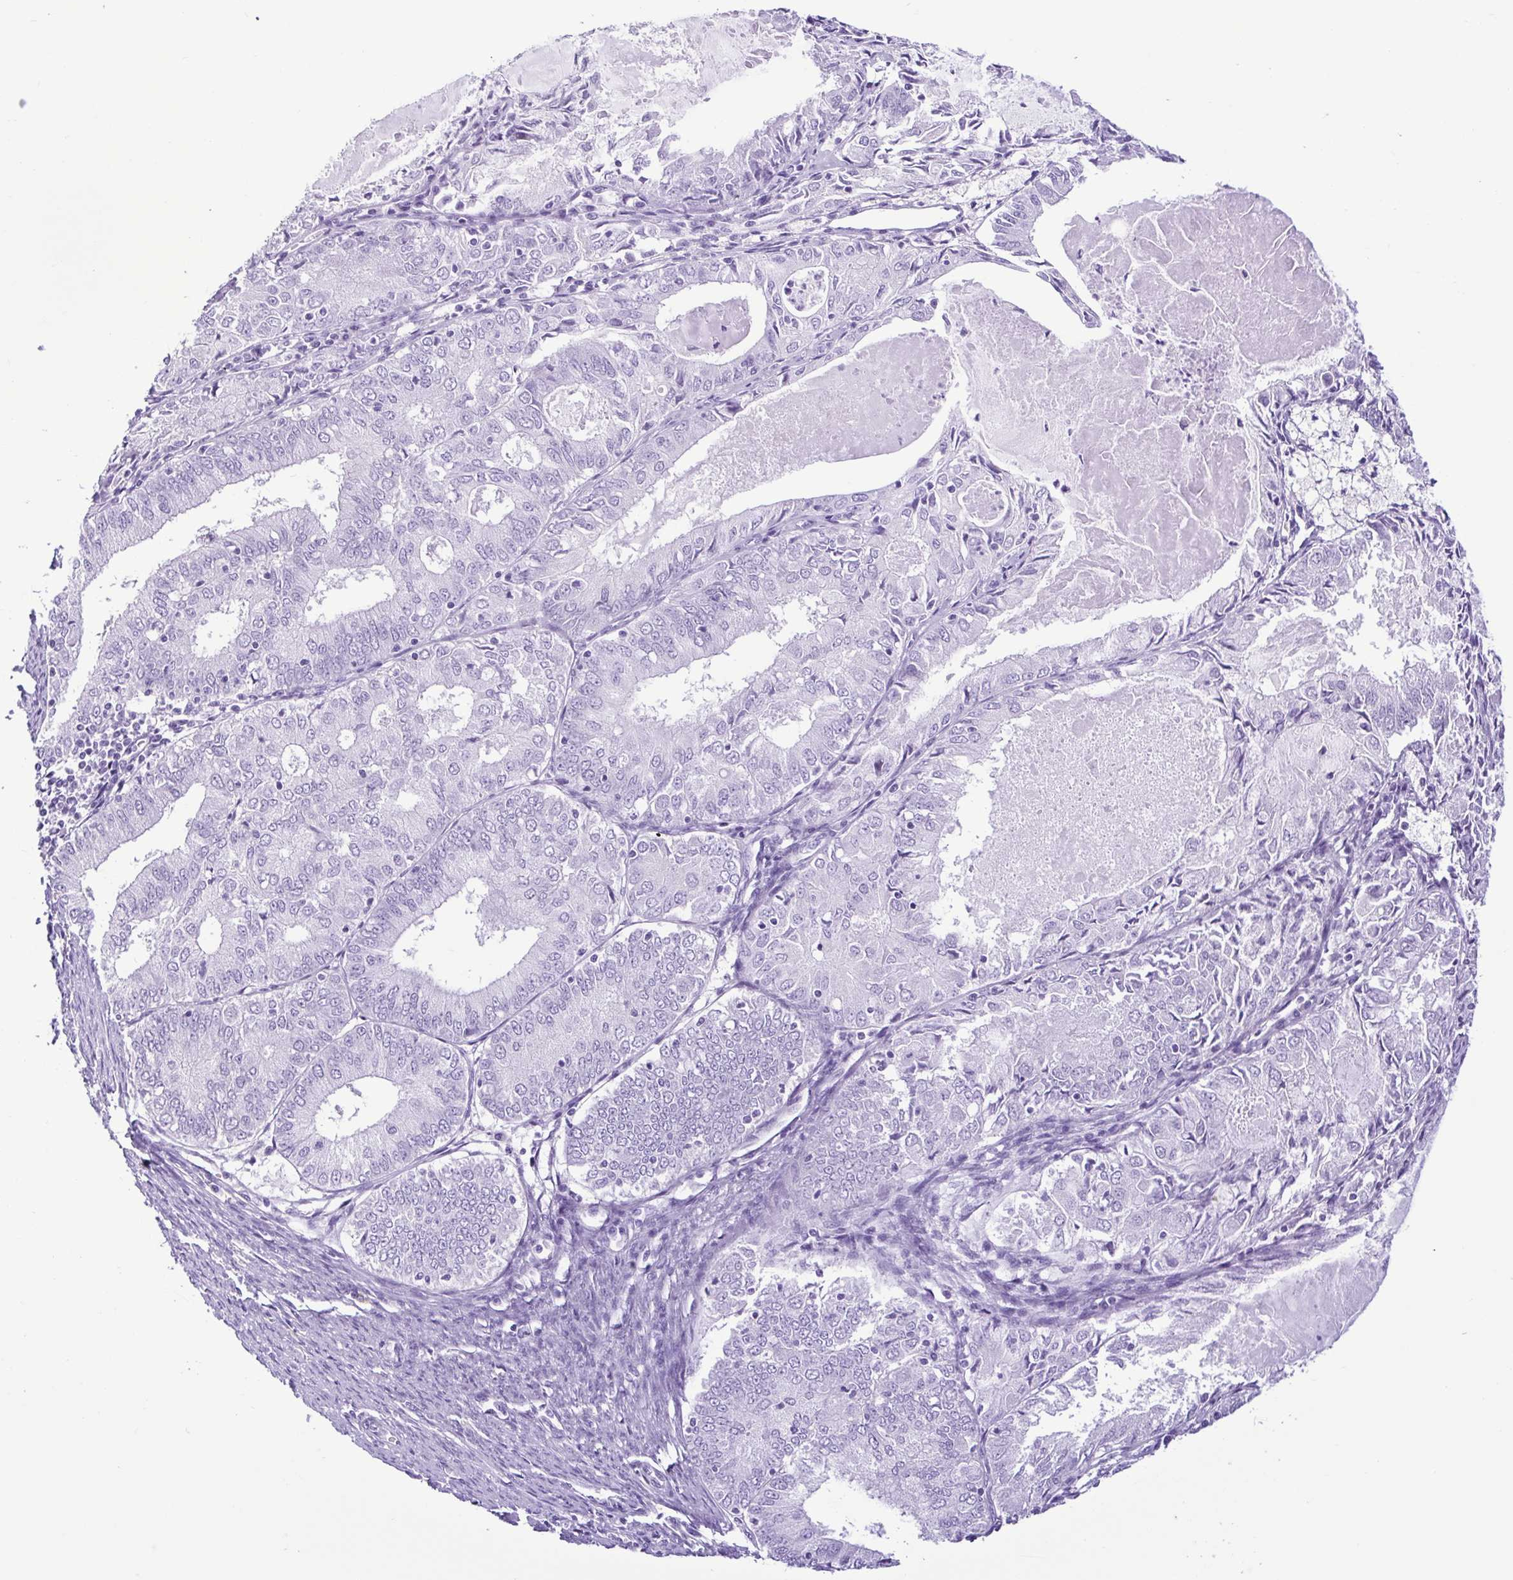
{"staining": {"intensity": "negative", "quantity": "none", "location": "none"}, "tissue": "endometrial cancer", "cell_type": "Tumor cells", "image_type": "cancer", "snomed": [{"axis": "morphology", "description": "Adenocarcinoma, NOS"}, {"axis": "topography", "description": "Endometrium"}], "caption": "The immunohistochemistry (IHC) image has no significant expression in tumor cells of endometrial adenocarcinoma tissue. (Immunohistochemistry (ihc), brightfield microscopy, high magnification).", "gene": "SPATA16", "patient": {"sex": "female", "age": 57}}